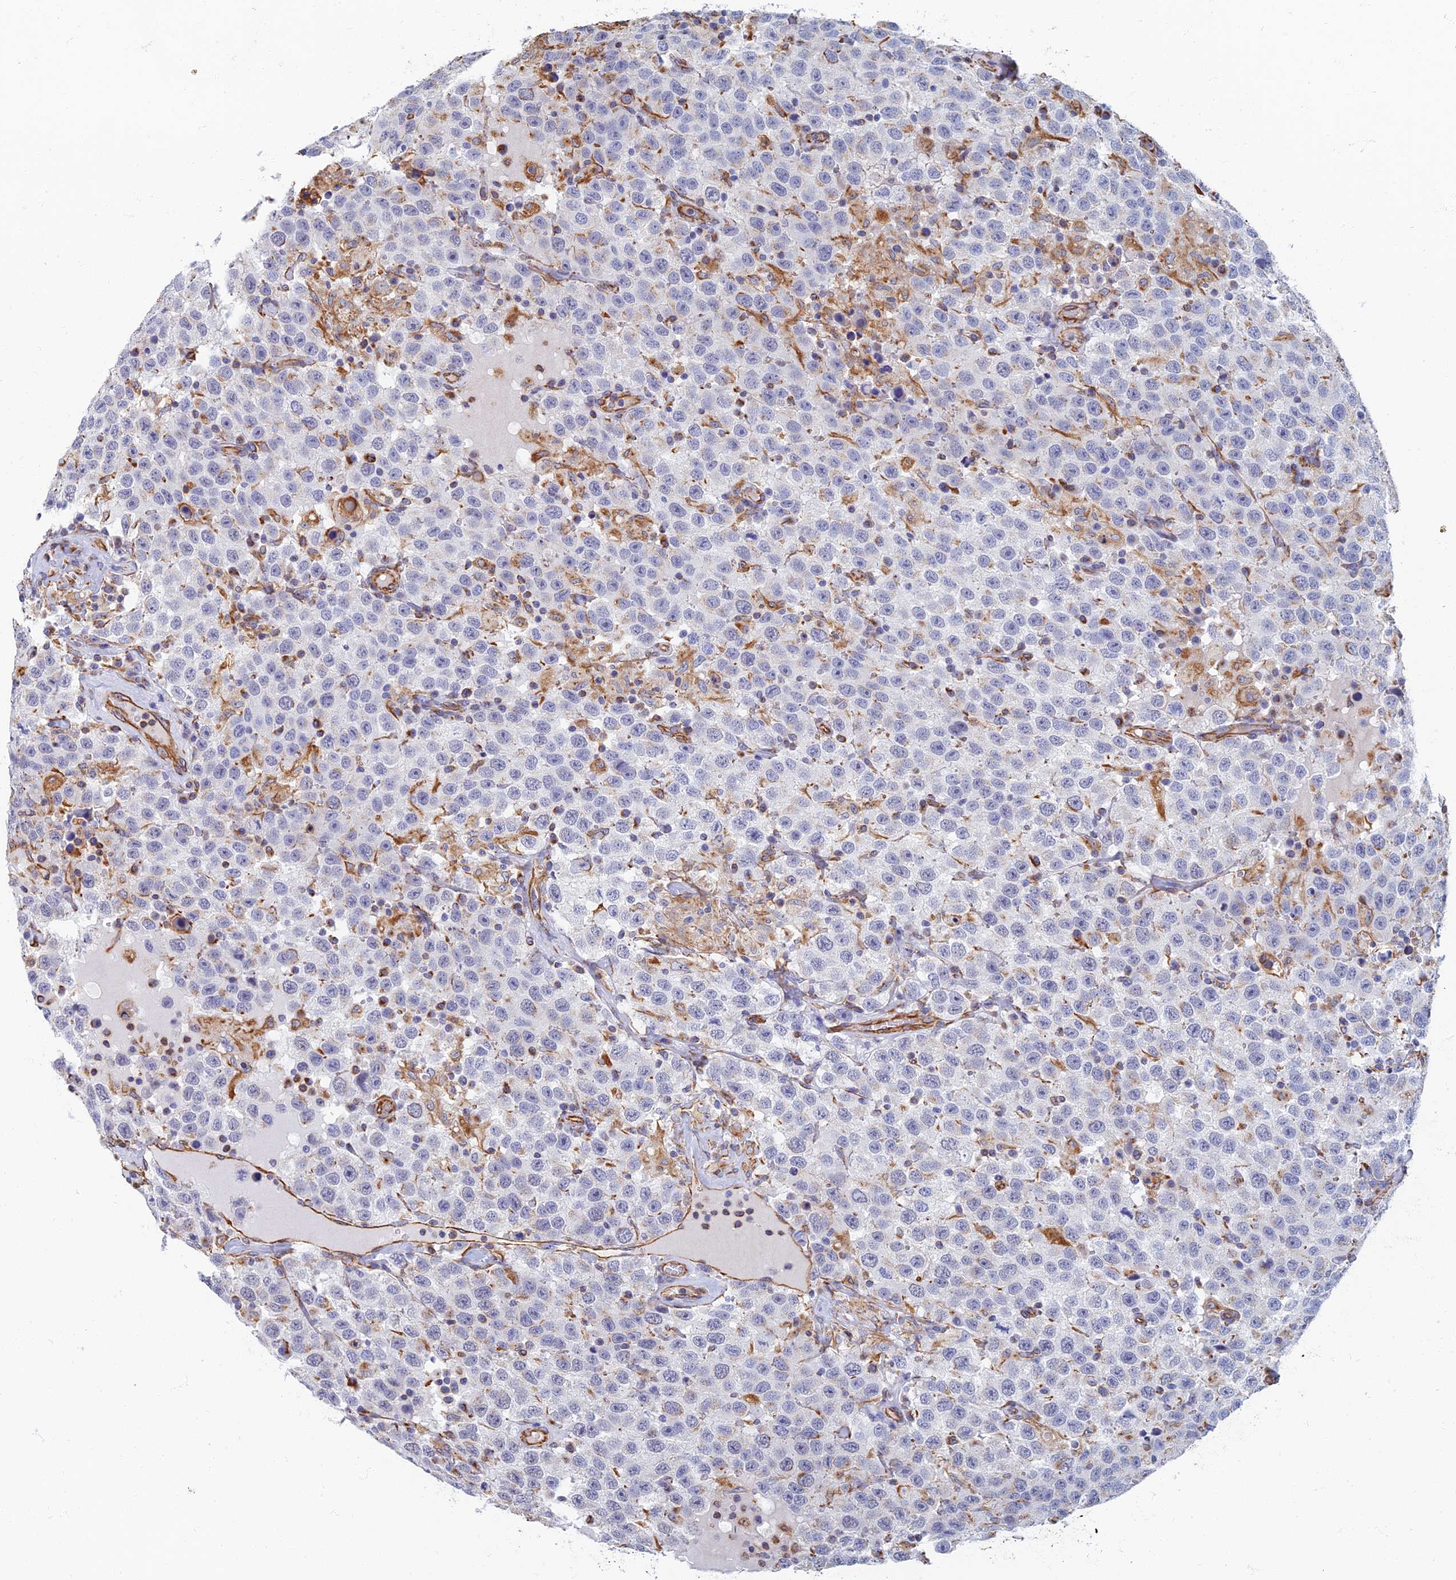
{"staining": {"intensity": "negative", "quantity": "none", "location": "none"}, "tissue": "testis cancer", "cell_type": "Tumor cells", "image_type": "cancer", "snomed": [{"axis": "morphology", "description": "Seminoma, NOS"}, {"axis": "topography", "description": "Testis"}], "caption": "Tumor cells show no significant protein staining in testis seminoma.", "gene": "RMC1", "patient": {"sex": "male", "age": 41}}